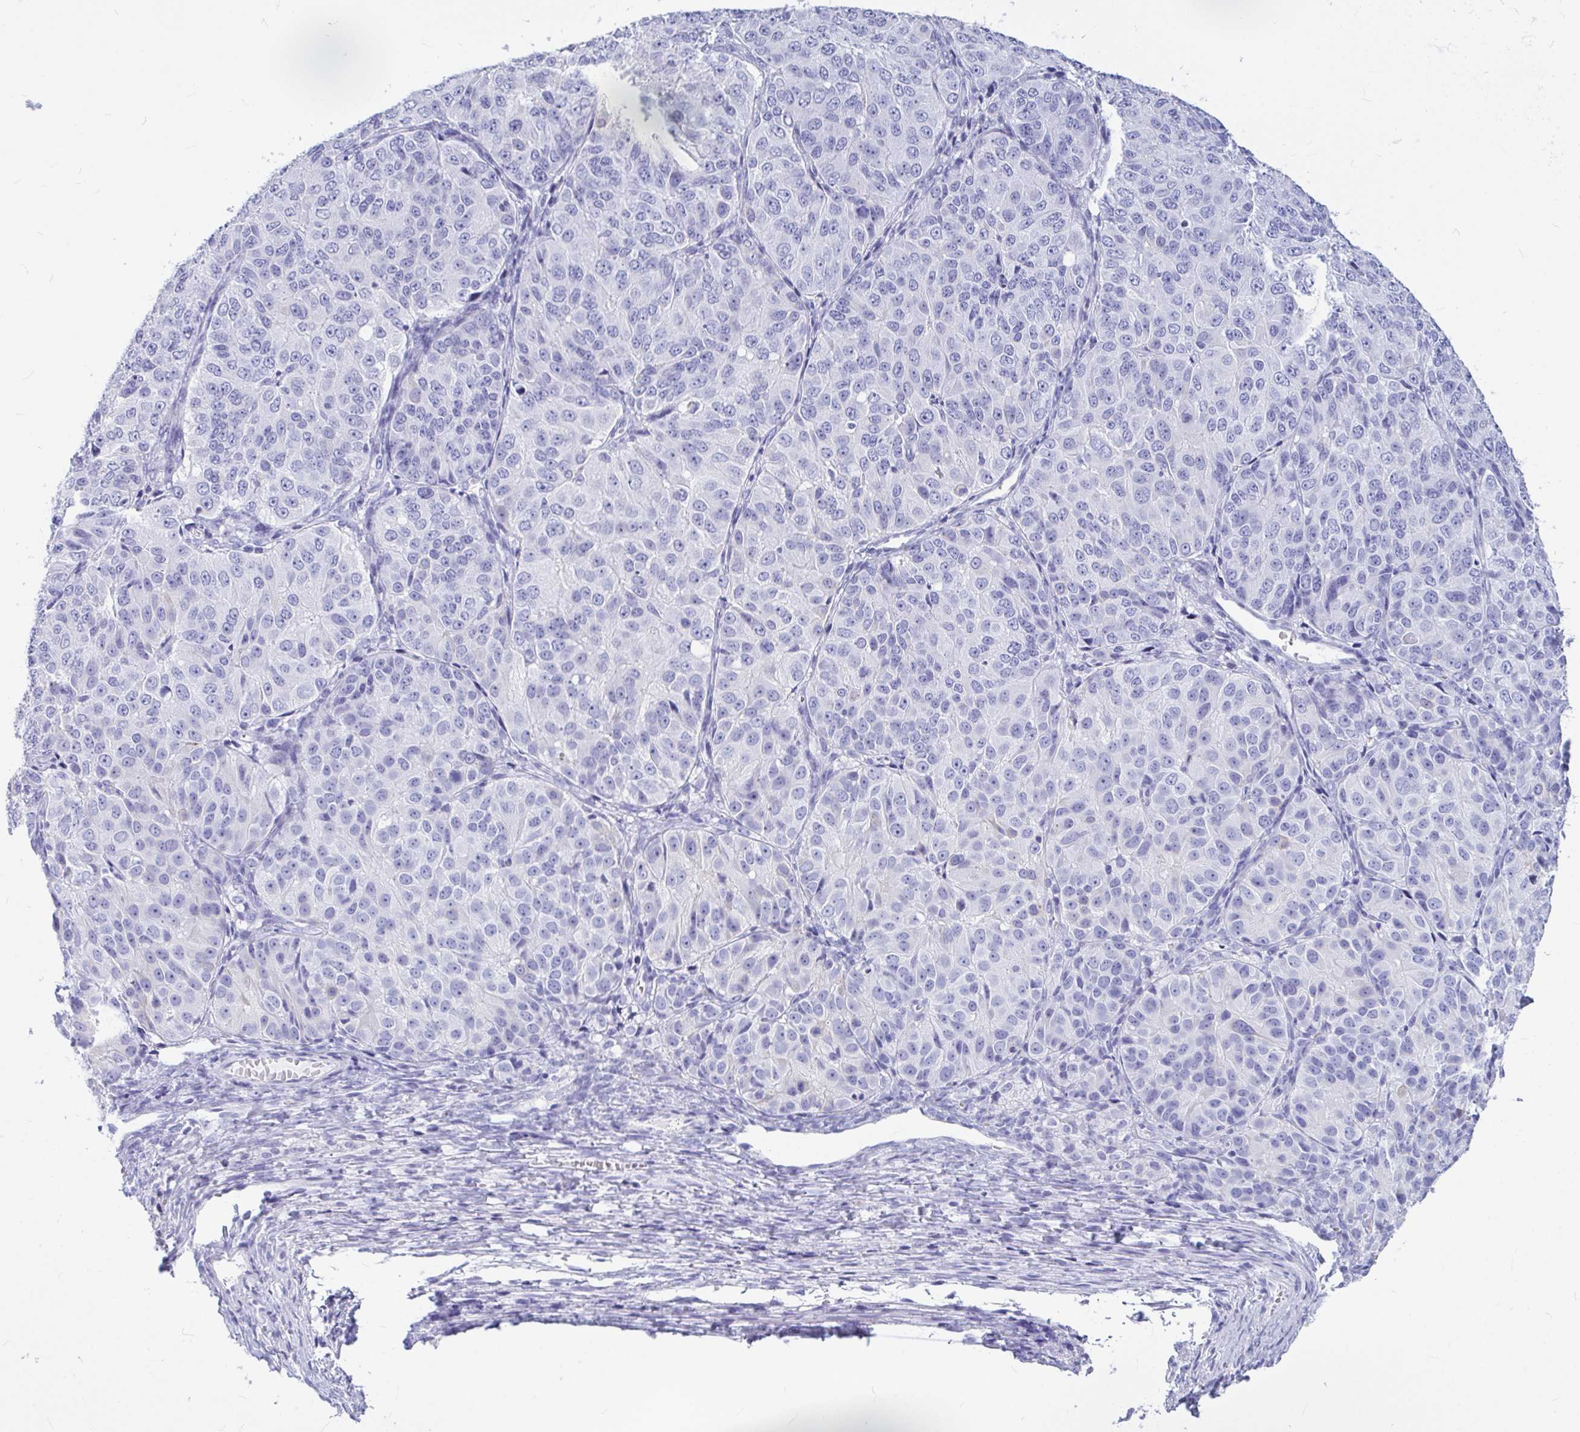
{"staining": {"intensity": "negative", "quantity": "none", "location": "none"}, "tissue": "ovarian cancer", "cell_type": "Tumor cells", "image_type": "cancer", "snomed": [{"axis": "morphology", "description": "Carcinoma, endometroid"}, {"axis": "topography", "description": "Ovary"}], "caption": "Image shows no protein expression in tumor cells of endometroid carcinoma (ovarian) tissue.", "gene": "OR5J2", "patient": {"sex": "female", "age": 51}}